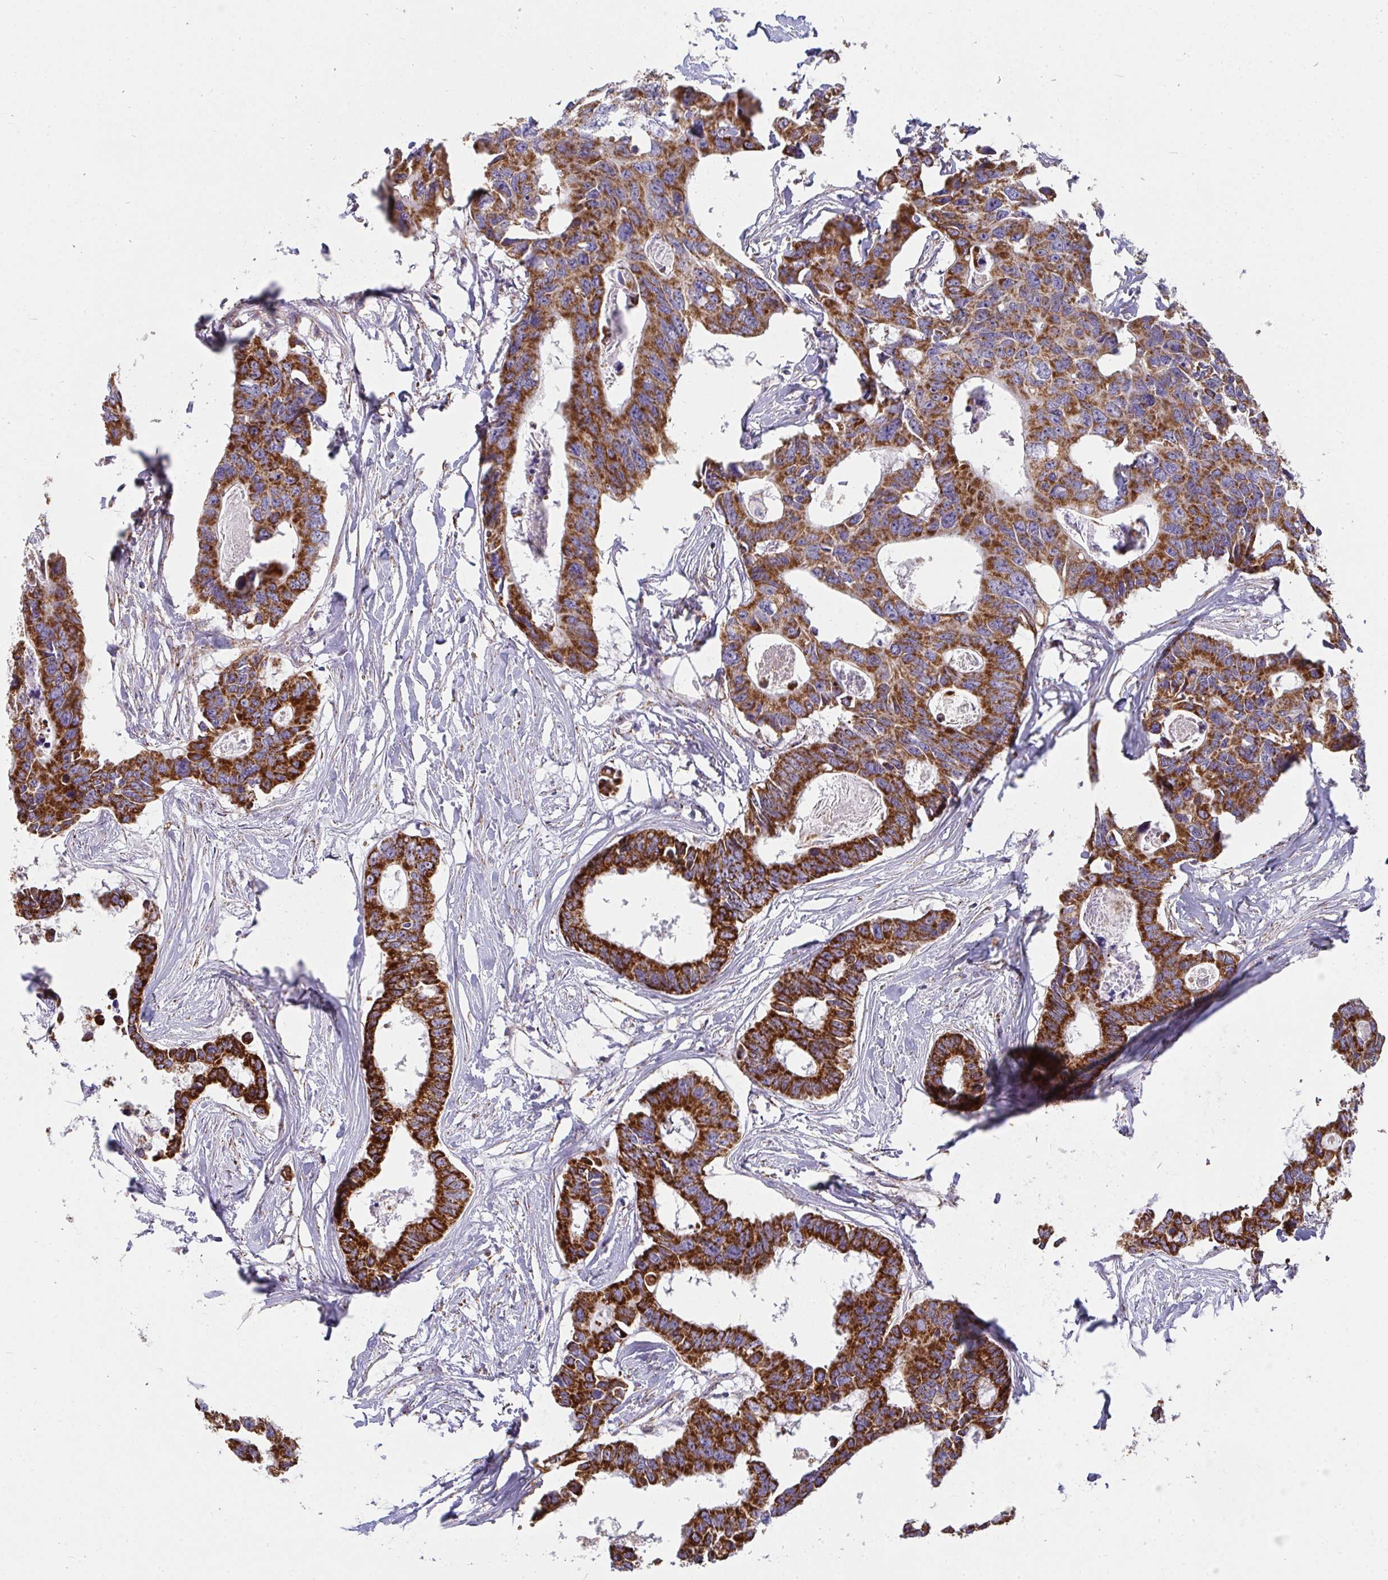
{"staining": {"intensity": "strong", "quantity": ">75%", "location": "cytoplasmic/membranous"}, "tissue": "colorectal cancer", "cell_type": "Tumor cells", "image_type": "cancer", "snomed": [{"axis": "morphology", "description": "Adenocarcinoma, NOS"}, {"axis": "topography", "description": "Rectum"}], "caption": "Colorectal cancer (adenocarcinoma) stained with a protein marker exhibits strong staining in tumor cells.", "gene": "FAHD1", "patient": {"sex": "male", "age": 57}}